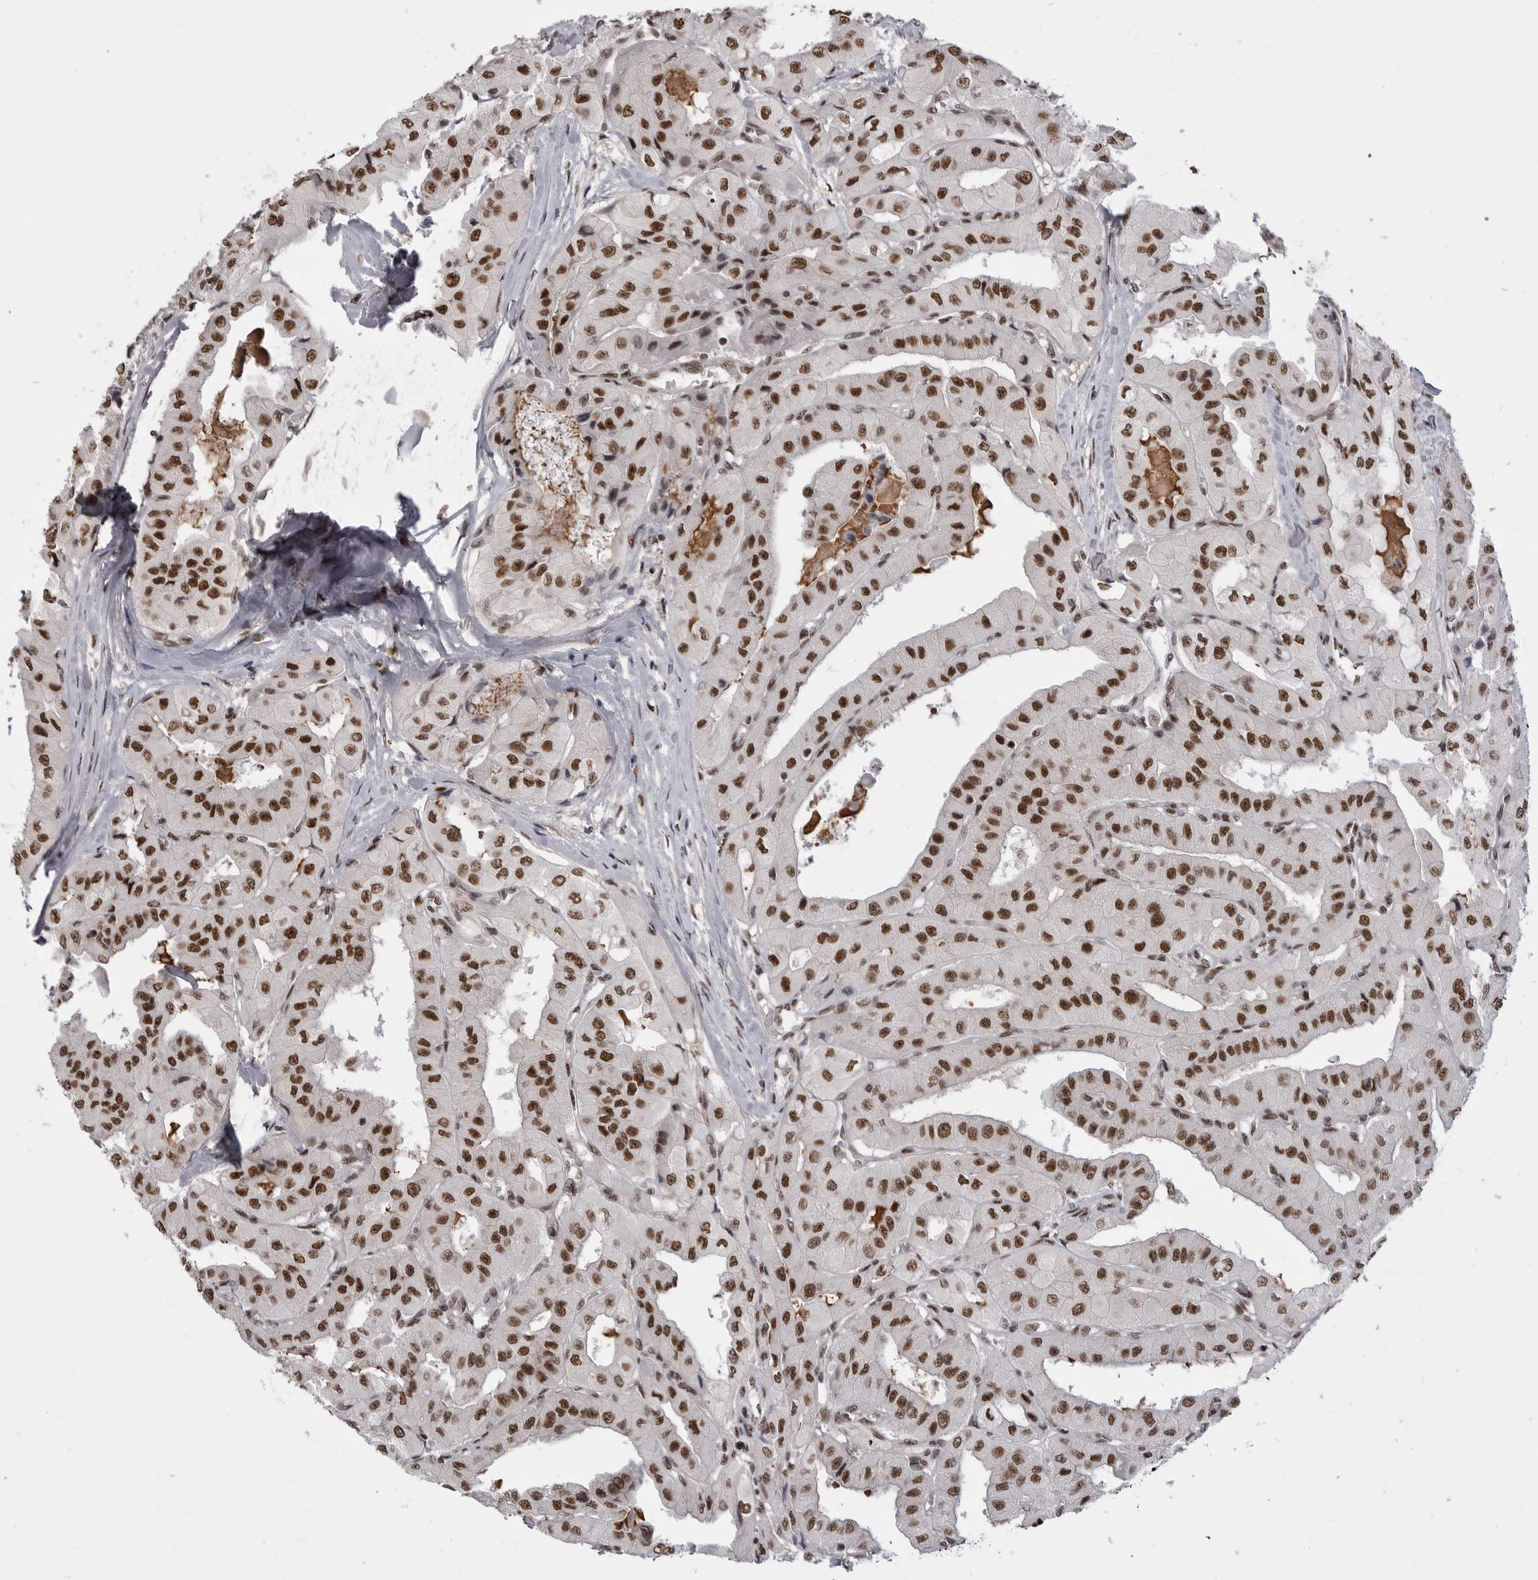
{"staining": {"intensity": "strong", "quantity": ">75%", "location": "nuclear"}, "tissue": "thyroid cancer", "cell_type": "Tumor cells", "image_type": "cancer", "snomed": [{"axis": "morphology", "description": "Papillary adenocarcinoma, NOS"}, {"axis": "topography", "description": "Thyroid gland"}], "caption": "This is a photomicrograph of immunohistochemistry staining of thyroid cancer (papillary adenocarcinoma), which shows strong expression in the nuclear of tumor cells.", "gene": "PPP1R8", "patient": {"sex": "female", "age": 59}}